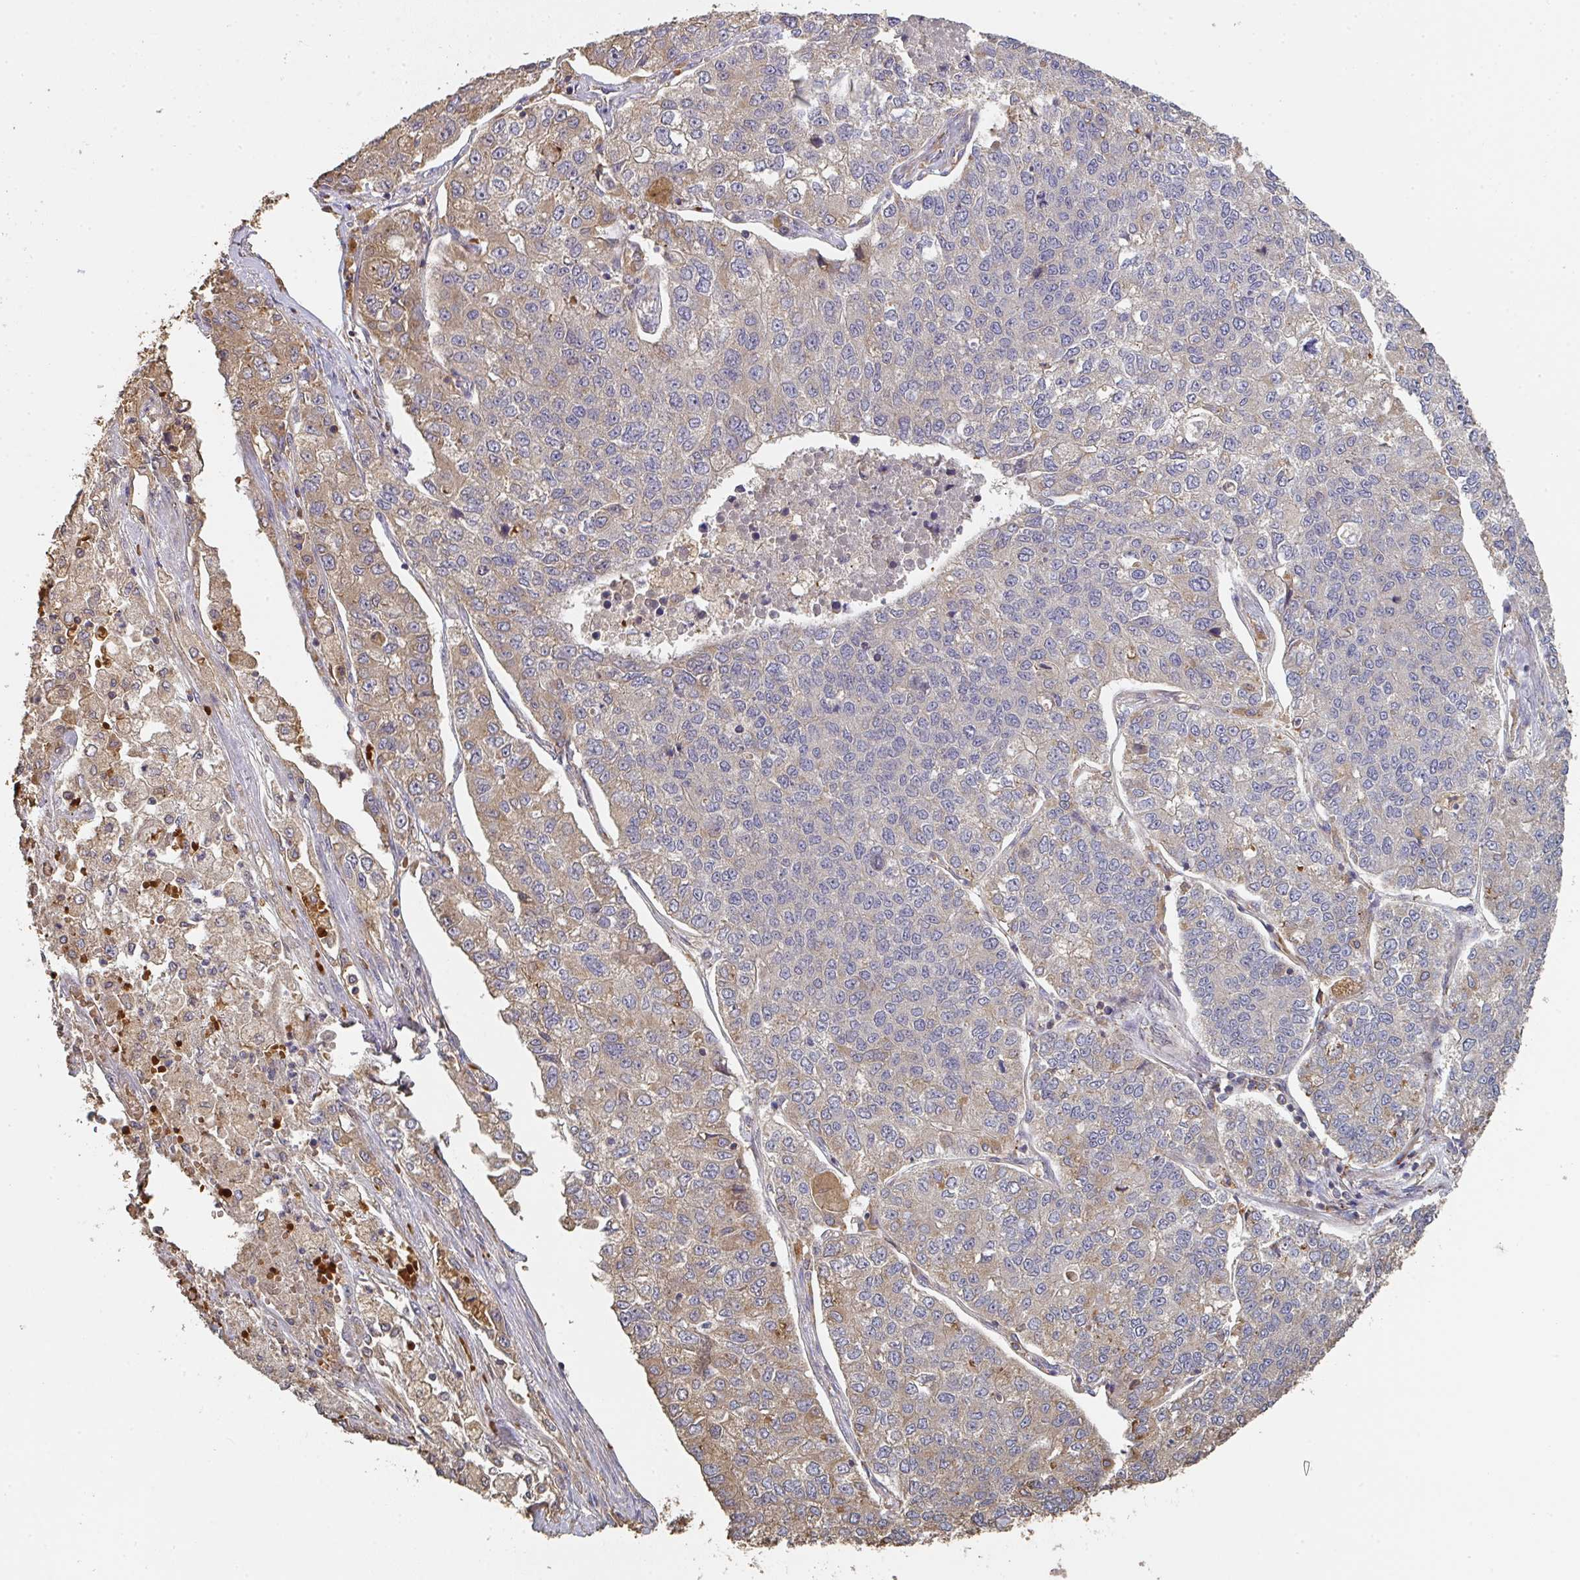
{"staining": {"intensity": "moderate", "quantity": "25%-75%", "location": "cytoplasmic/membranous"}, "tissue": "lung cancer", "cell_type": "Tumor cells", "image_type": "cancer", "snomed": [{"axis": "morphology", "description": "Adenocarcinoma, NOS"}, {"axis": "topography", "description": "Lung"}], "caption": "Human lung cancer stained with a protein marker demonstrates moderate staining in tumor cells.", "gene": "POLG", "patient": {"sex": "male", "age": 49}}